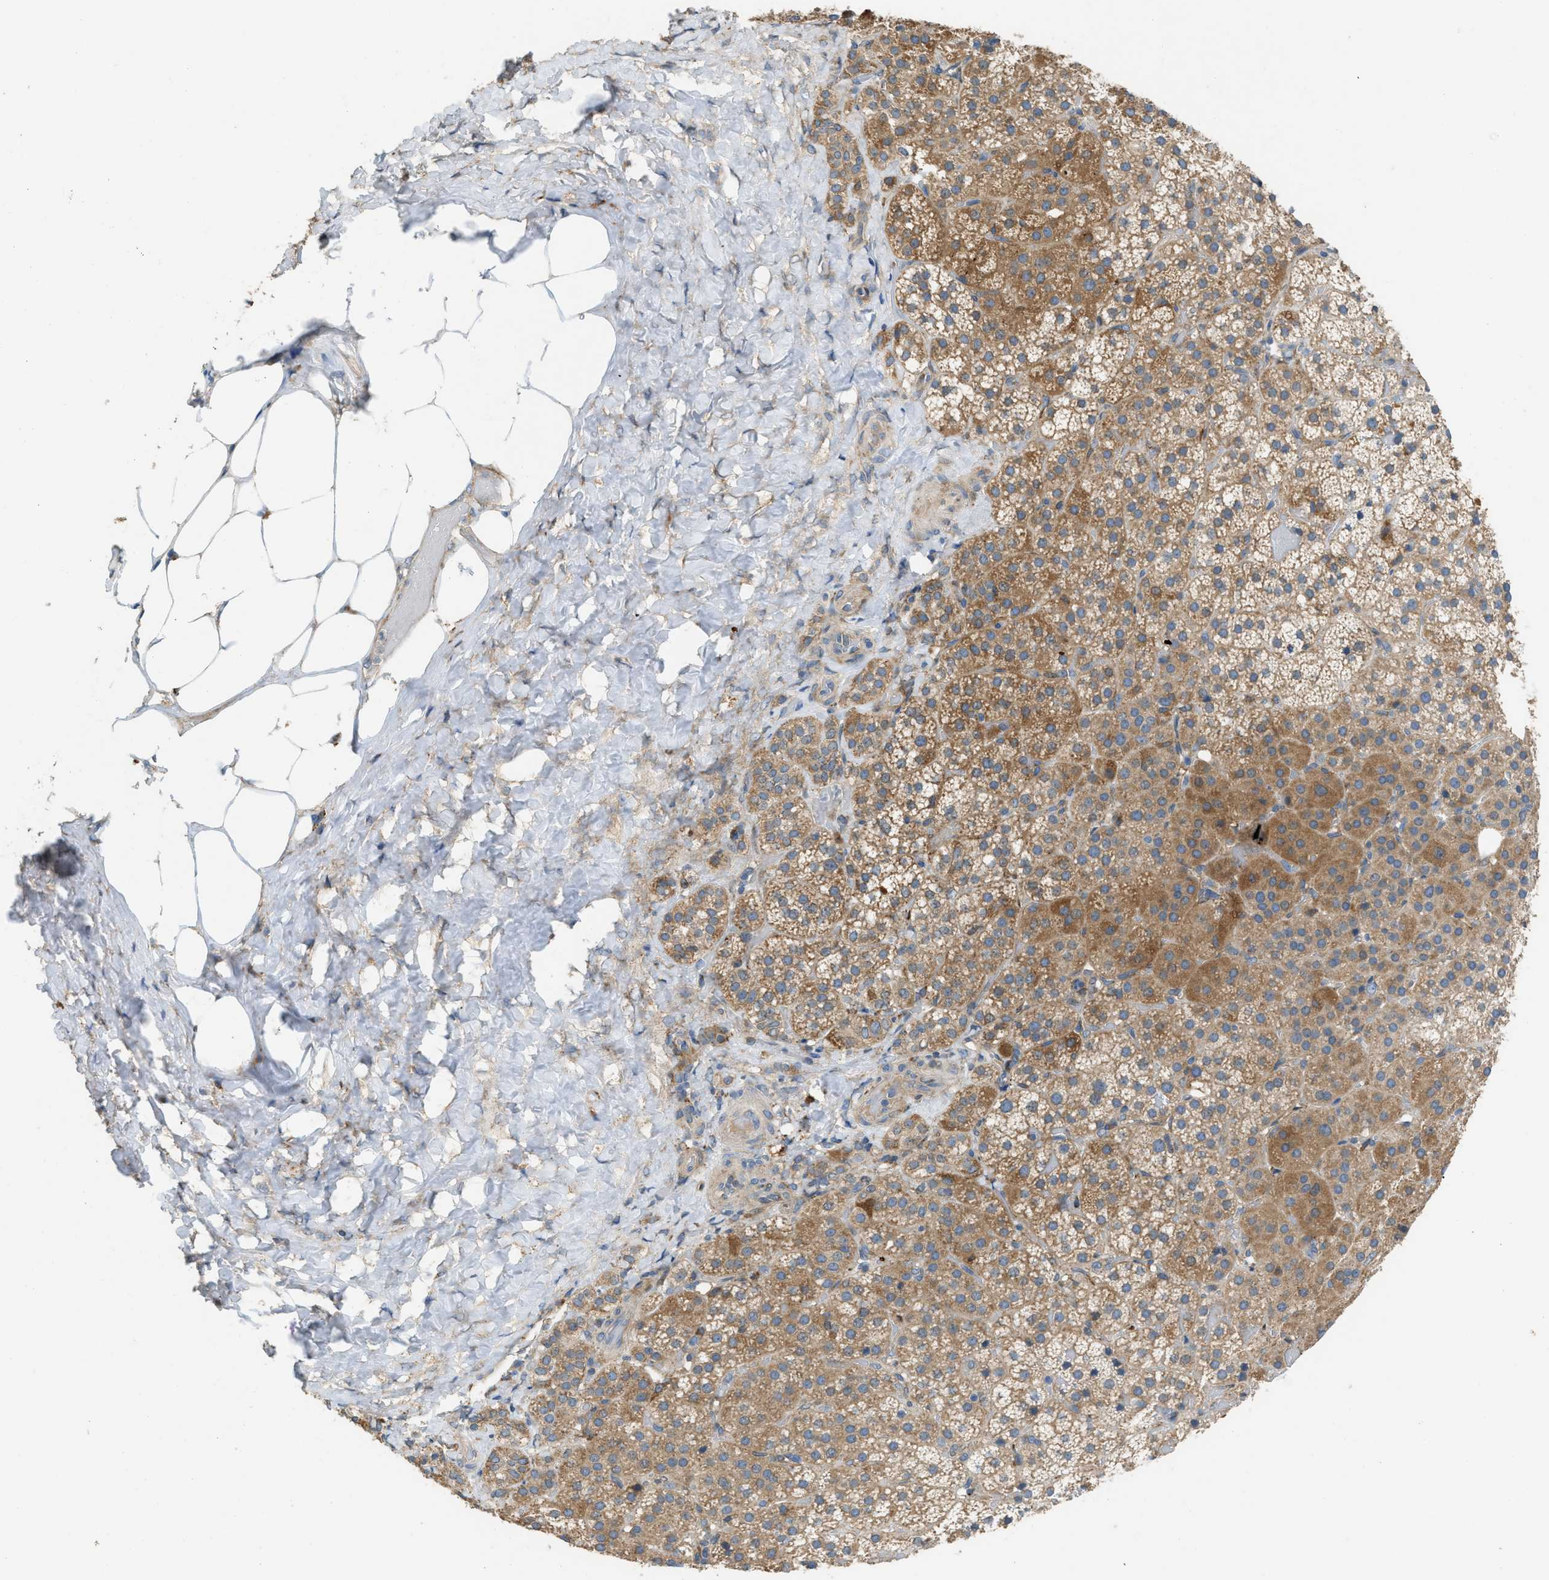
{"staining": {"intensity": "moderate", "quantity": ">75%", "location": "cytoplasmic/membranous"}, "tissue": "adrenal gland", "cell_type": "Glandular cells", "image_type": "normal", "snomed": [{"axis": "morphology", "description": "Normal tissue, NOS"}, {"axis": "topography", "description": "Adrenal gland"}], "caption": "High-power microscopy captured an immunohistochemistry (IHC) micrograph of normal adrenal gland, revealing moderate cytoplasmic/membranous positivity in about >75% of glandular cells. (IHC, brightfield microscopy, high magnification).", "gene": "TMEM68", "patient": {"sex": "female", "age": 59}}